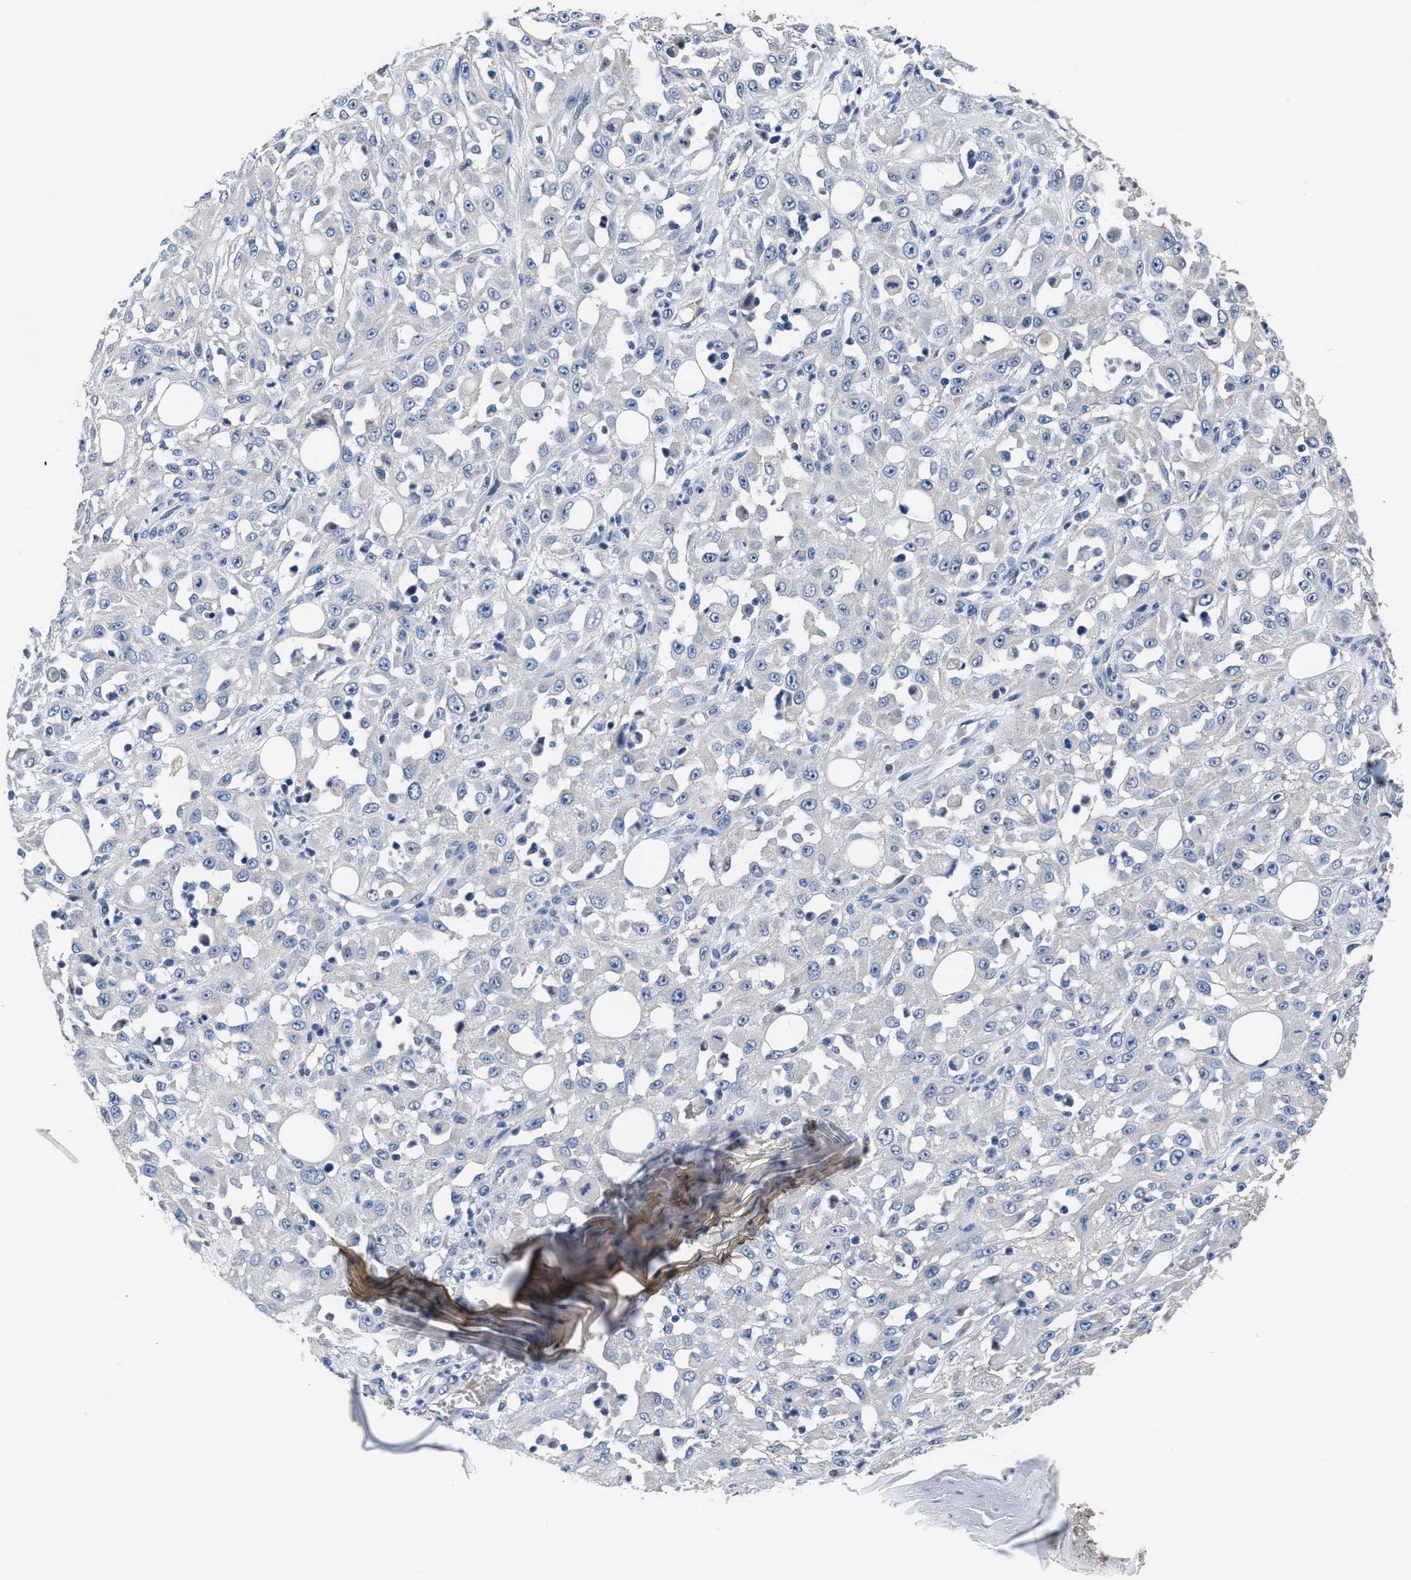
{"staining": {"intensity": "negative", "quantity": "none", "location": "none"}, "tissue": "skin cancer", "cell_type": "Tumor cells", "image_type": "cancer", "snomed": [{"axis": "morphology", "description": "Squamous cell carcinoma, NOS"}, {"axis": "morphology", "description": "Squamous cell carcinoma, metastatic, NOS"}, {"axis": "topography", "description": "Skin"}, {"axis": "topography", "description": "Lymph node"}], "caption": "An IHC micrograph of metastatic squamous cell carcinoma (skin) is shown. There is no staining in tumor cells of metastatic squamous cell carcinoma (skin).", "gene": "GHITM", "patient": {"sex": "male", "age": 75}}